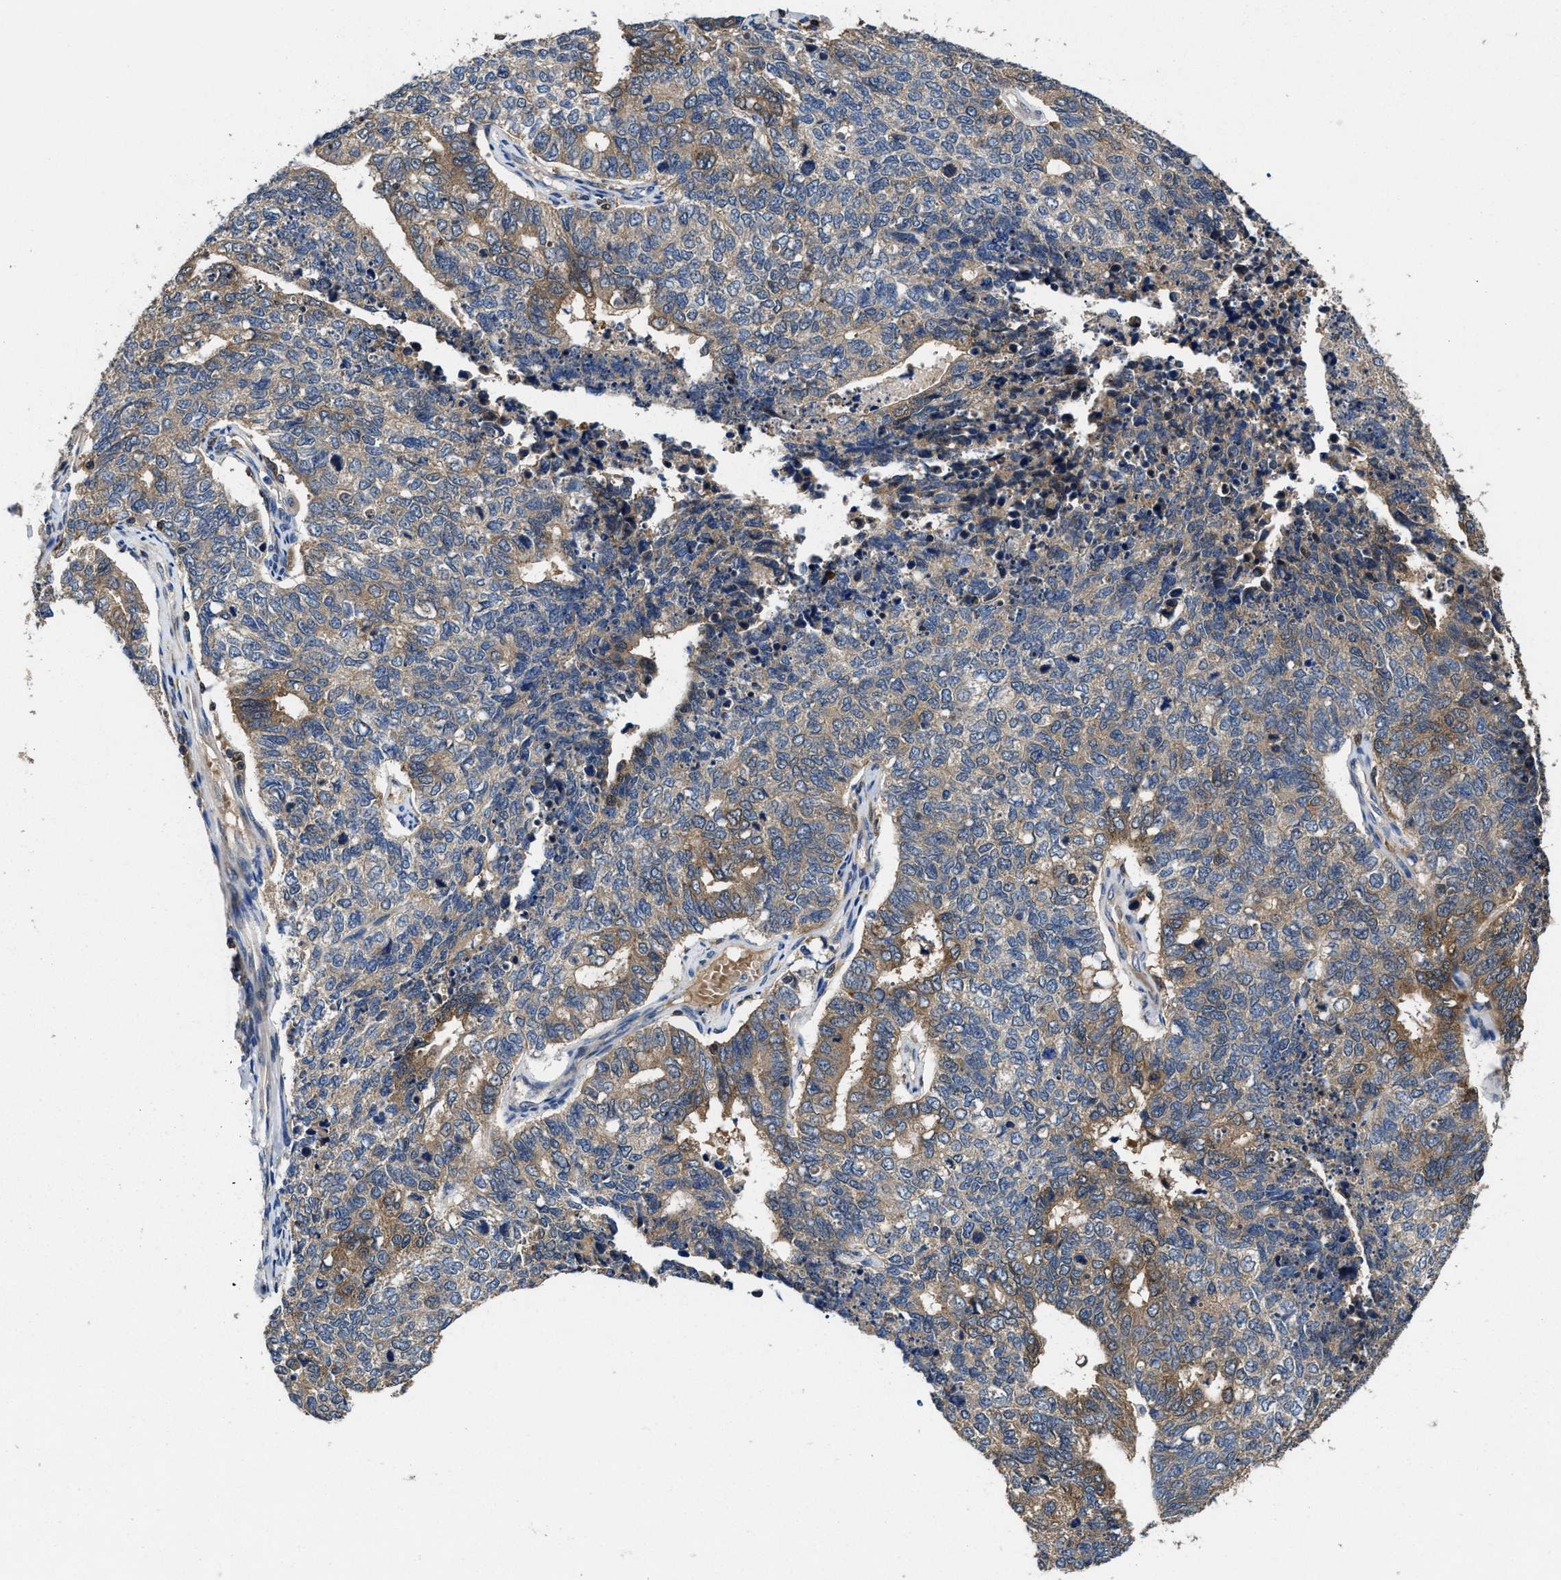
{"staining": {"intensity": "moderate", "quantity": "25%-75%", "location": "cytoplasmic/membranous"}, "tissue": "cervical cancer", "cell_type": "Tumor cells", "image_type": "cancer", "snomed": [{"axis": "morphology", "description": "Squamous cell carcinoma, NOS"}, {"axis": "topography", "description": "Cervix"}], "caption": "The immunohistochemical stain highlights moderate cytoplasmic/membranous positivity in tumor cells of cervical cancer tissue.", "gene": "RGS10", "patient": {"sex": "female", "age": 63}}